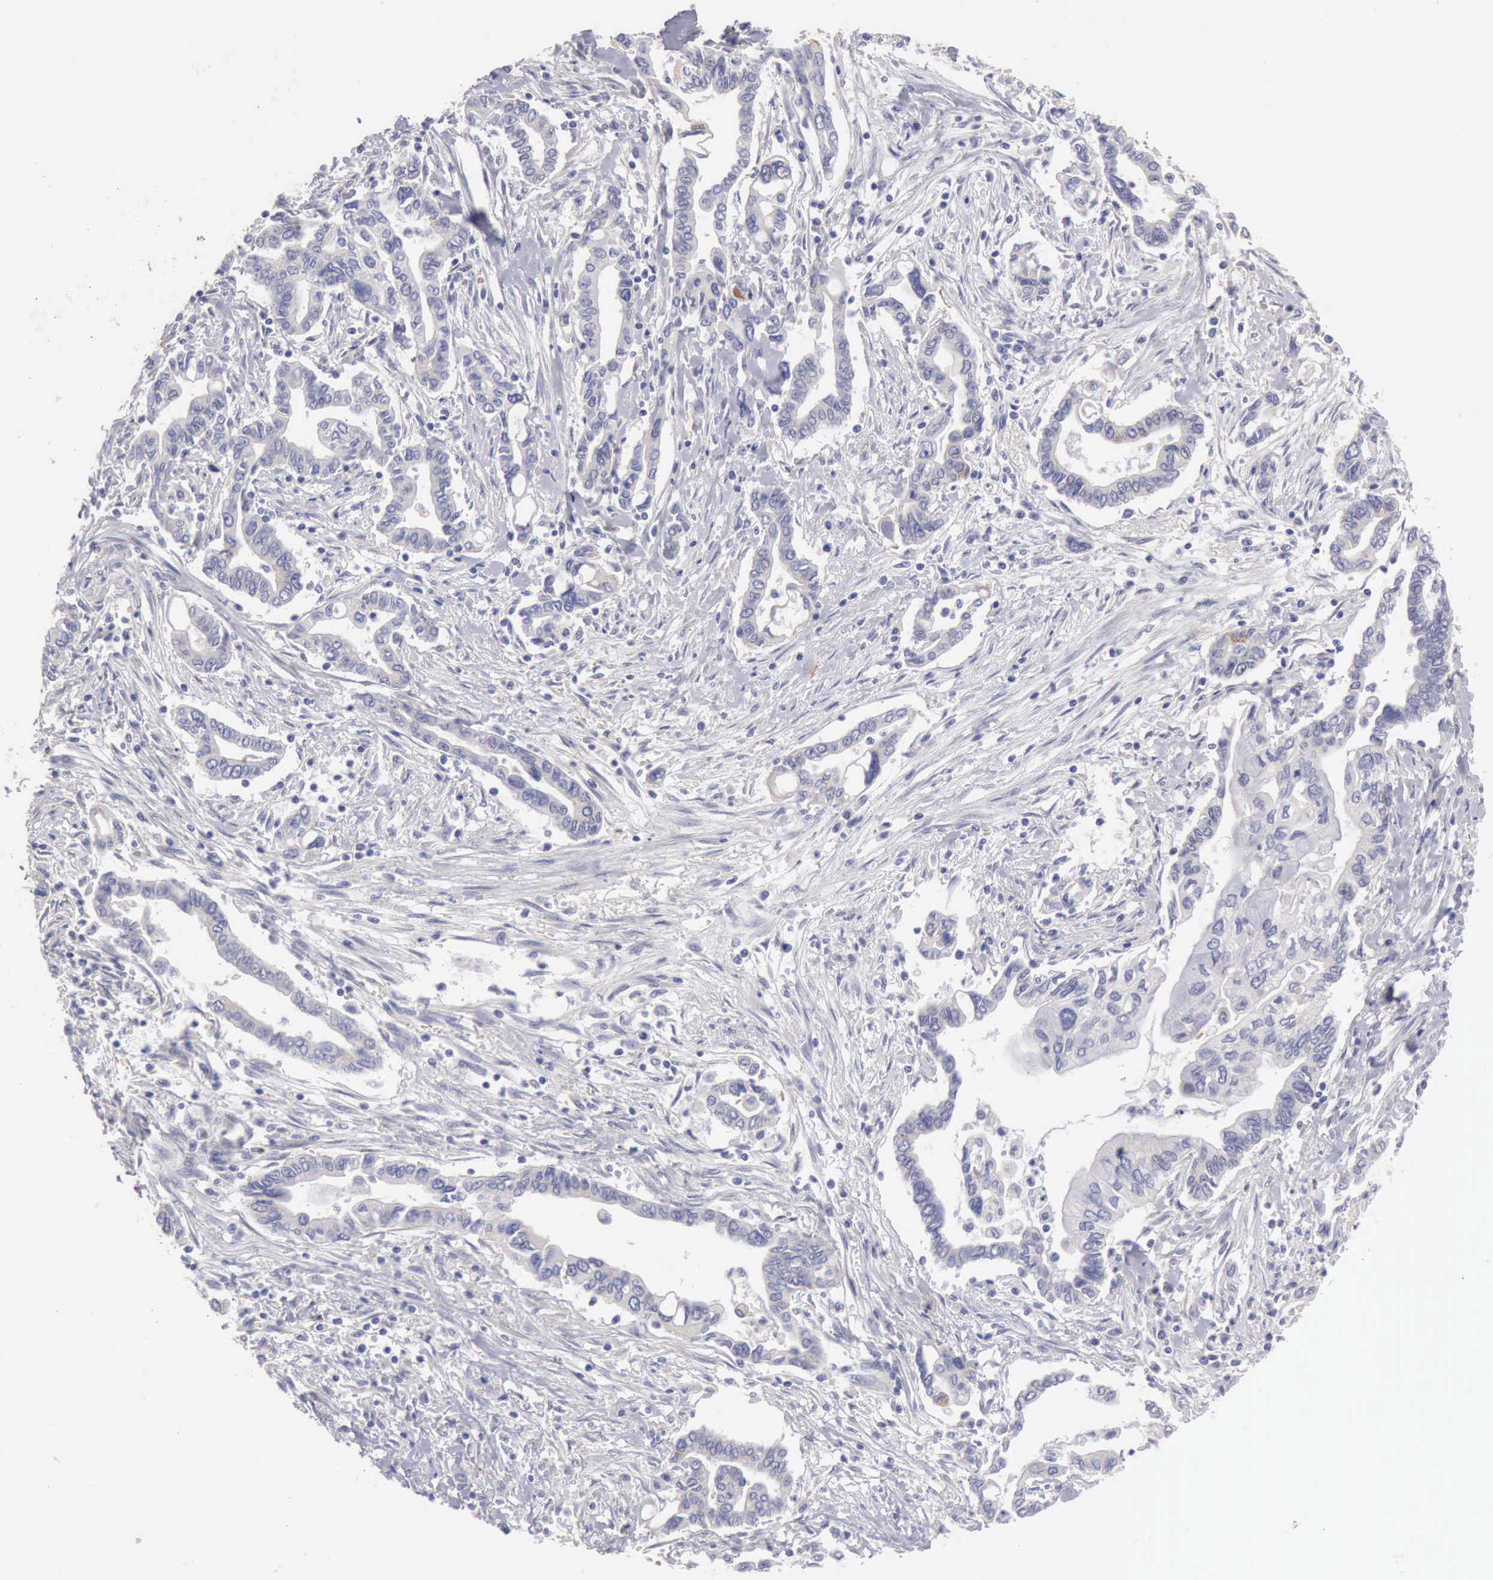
{"staining": {"intensity": "negative", "quantity": "none", "location": "none"}, "tissue": "pancreatic cancer", "cell_type": "Tumor cells", "image_type": "cancer", "snomed": [{"axis": "morphology", "description": "Adenocarcinoma, NOS"}, {"axis": "topography", "description": "Pancreas"}], "caption": "An immunohistochemistry histopathology image of adenocarcinoma (pancreatic) is shown. There is no staining in tumor cells of adenocarcinoma (pancreatic).", "gene": "APP", "patient": {"sex": "female", "age": 57}}